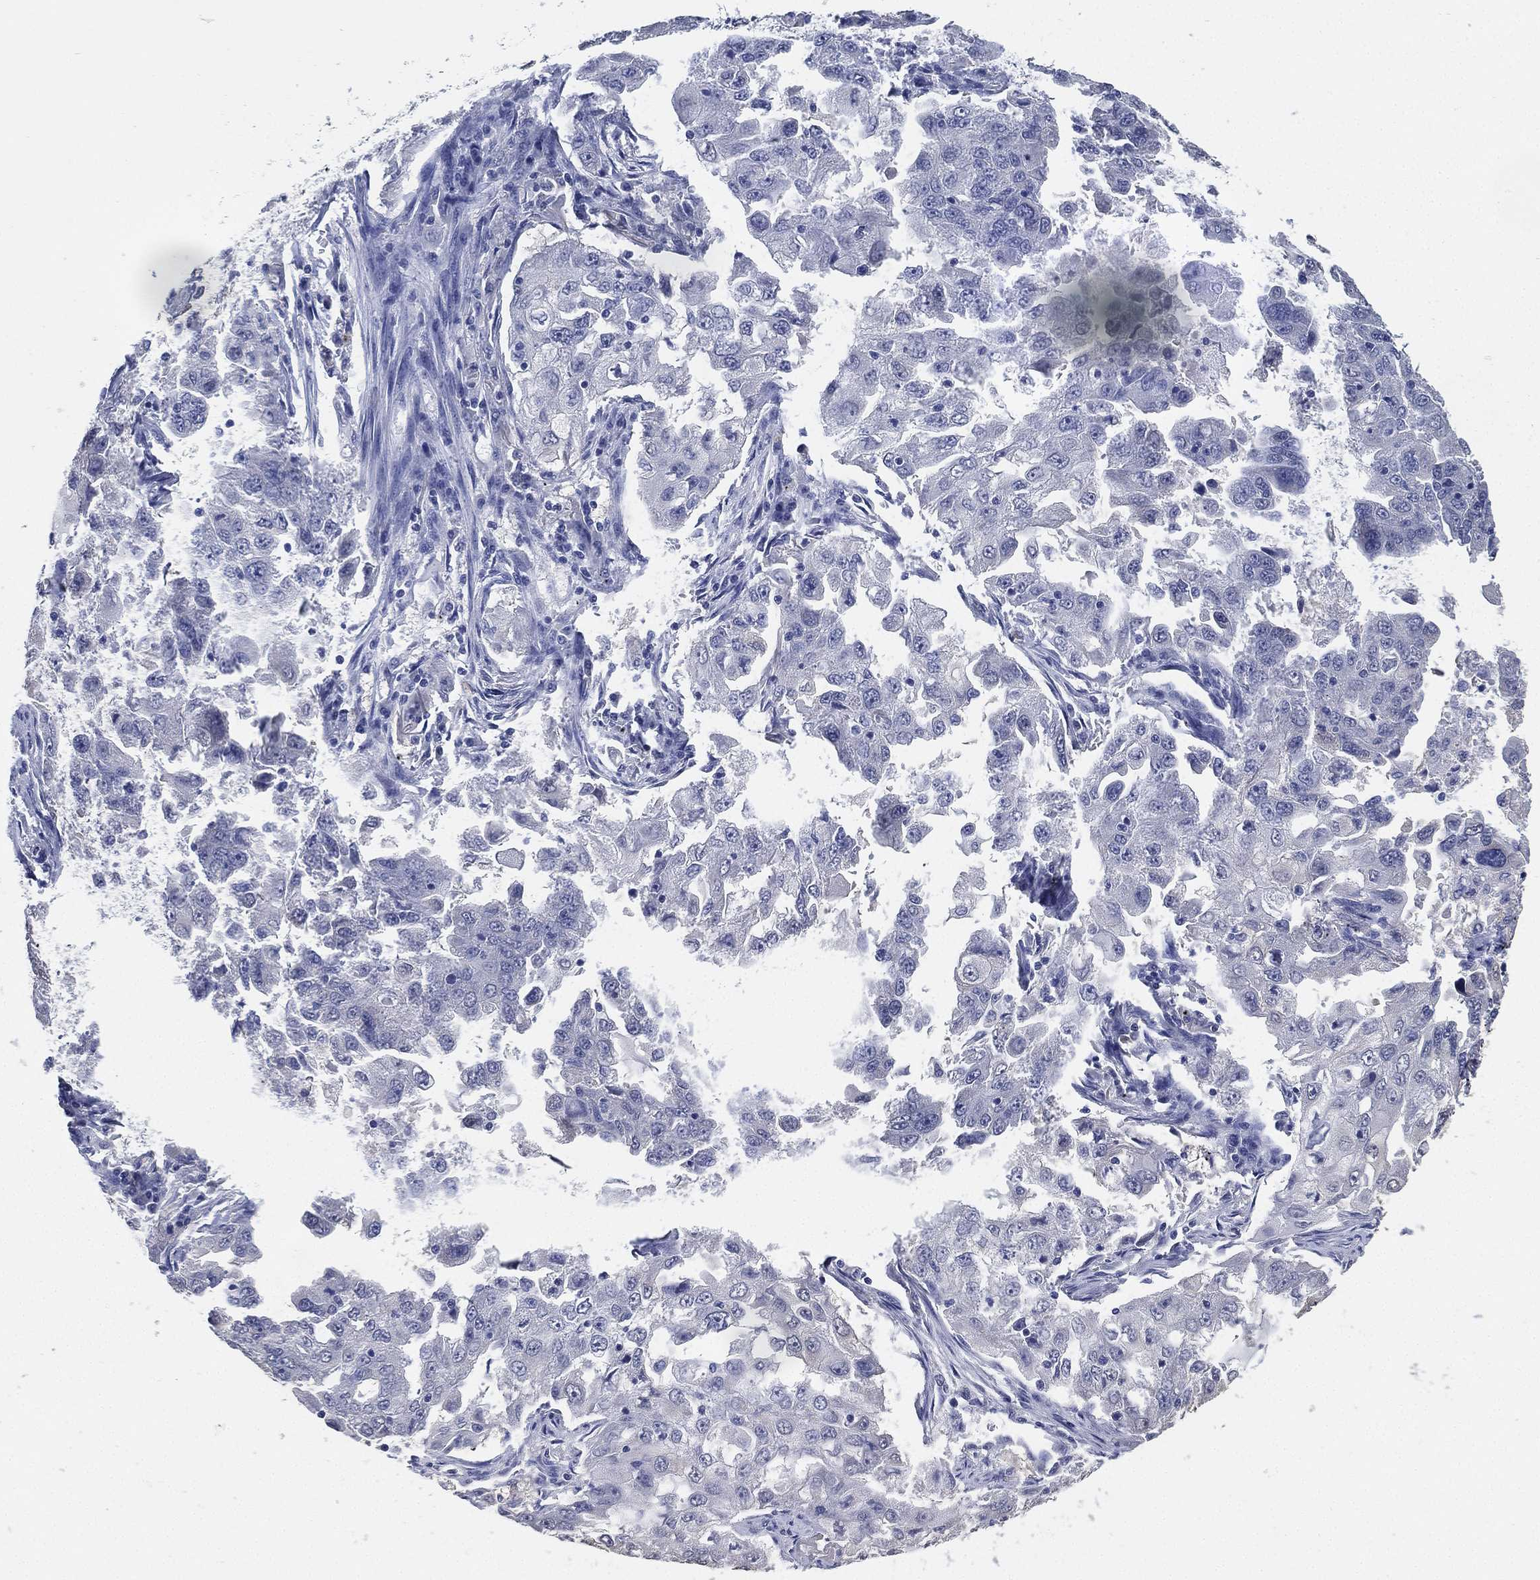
{"staining": {"intensity": "negative", "quantity": "none", "location": "none"}, "tissue": "lung cancer", "cell_type": "Tumor cells", "image_type": "cancer", "snomed": [{"axis": "morphology", "description": "Adenocarcinoma, NOS"}, {"axis": "topography", "description": "Lung"}], "caption": "Tumor cells are negative for protein expression in human adenocarcinoma (lung).", "gene": "IYD", "patient": {"sex": "female", "age": 61}}